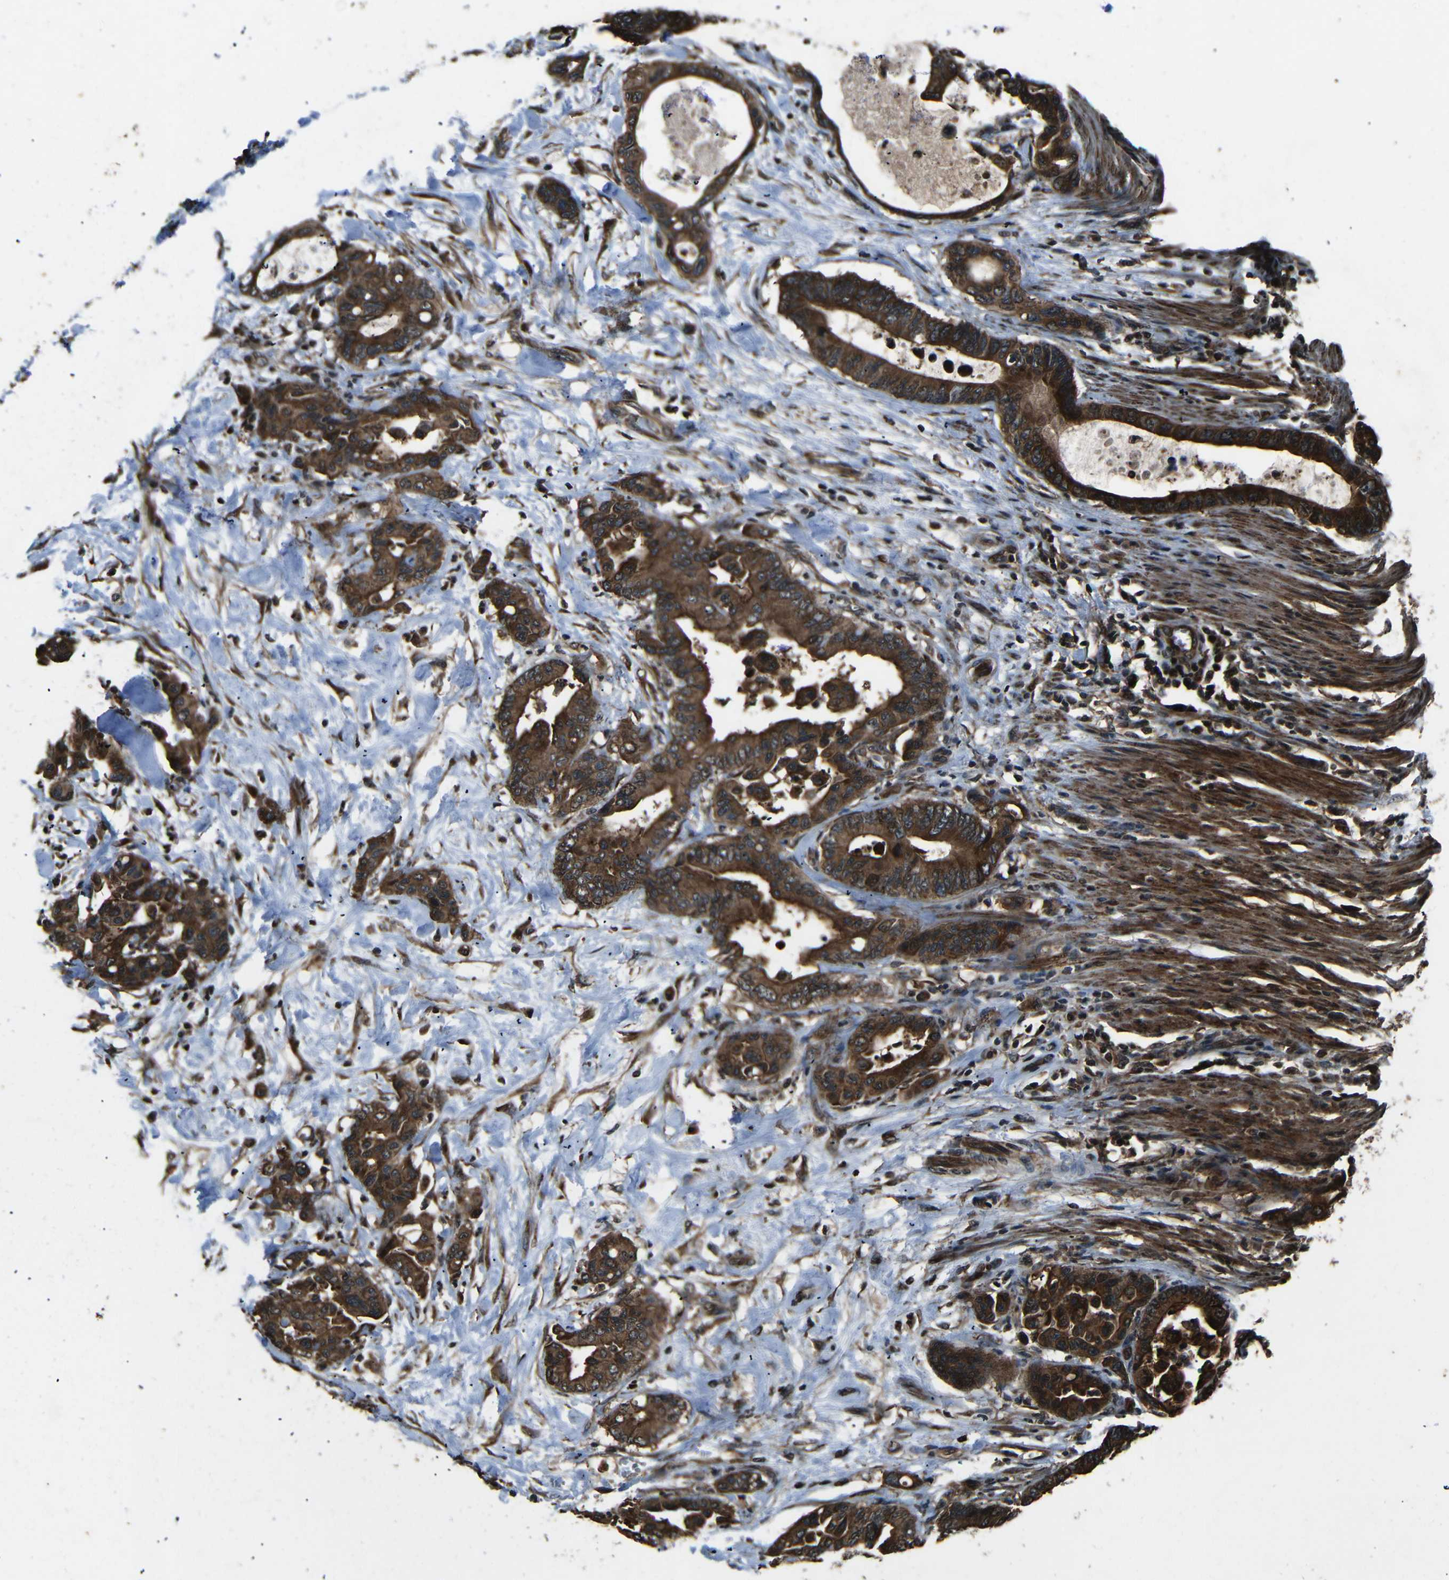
{"staining": {"intensity": "strong", "quantity": ">75%", "location": "cytoplasmic/membranous"}, "tissue": "colorectal cancer", "cell_type": "Tumor cells", "image_type": "cancer", "snomed": [{"axis": "morphology", "description": "Normal tissue, NOS"}, {"axis": "morphology", "description": "Adenocarcinoma, NOS"}, {"axis": "topography", "description": "Colon"}], "caption": "Brown immunohistochemical staining in human colorectal cancer exhibits strong cytoplasmic/membranous staining in about >75% of tumor cells.", "gene": "PLK2", "patient": {"sex": "male", "age": 82}}